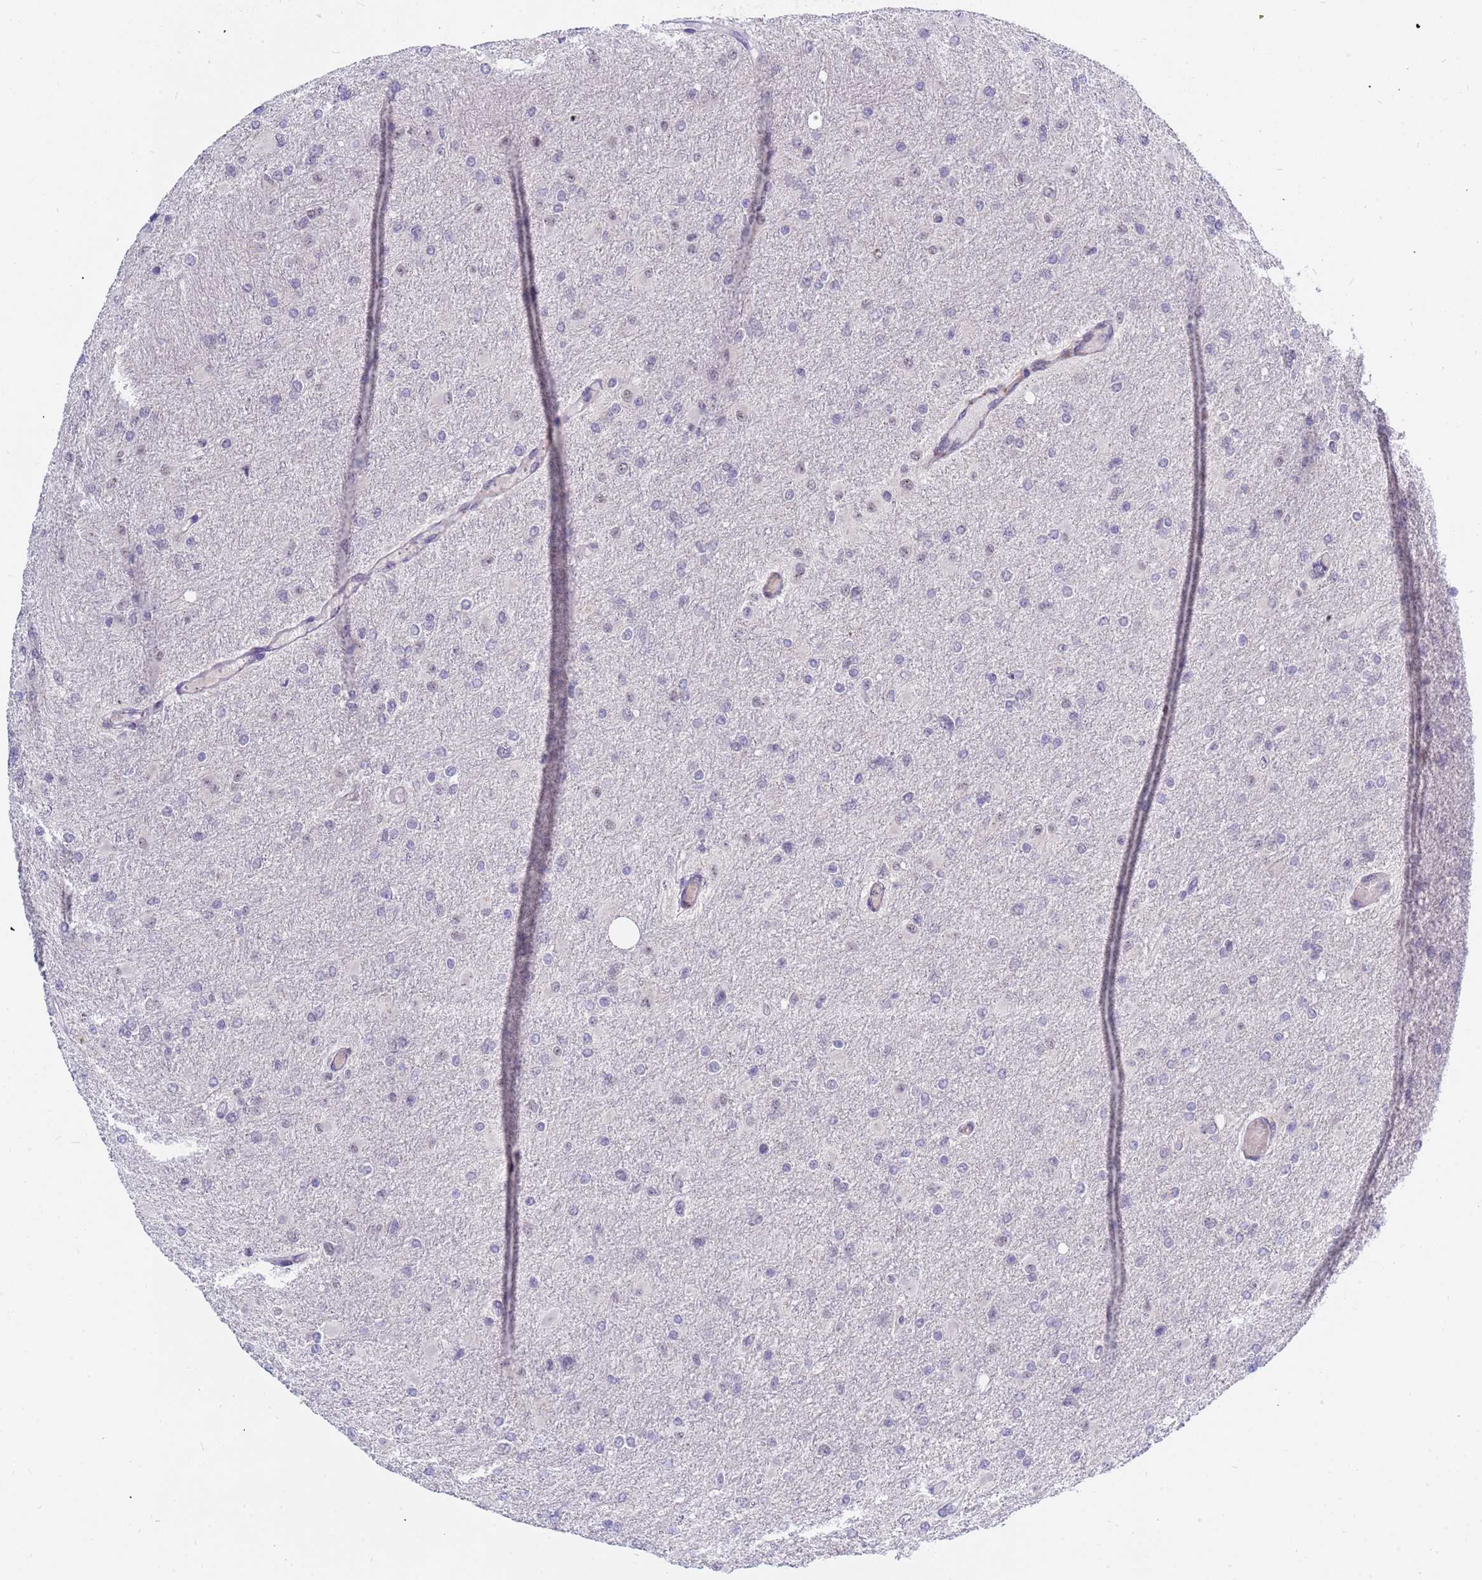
{"staining": {"intensity": "negative", "quantity": "none", "location": "none"}, "tissue": "glioma", "cell_type": "Tumor cells", "image_type": "cancer", "snomed": [{"axis": "morphology", "description": "Glioma, malignant, High grade"}, {"axis": "topography", "description": "Cerebral cortex"}], "caption": "Micrograph shows no protein staining in tumor cells of glioma tissue.", "gene": "CXorf65", "patient": {"sex": "female", "age": 36}}